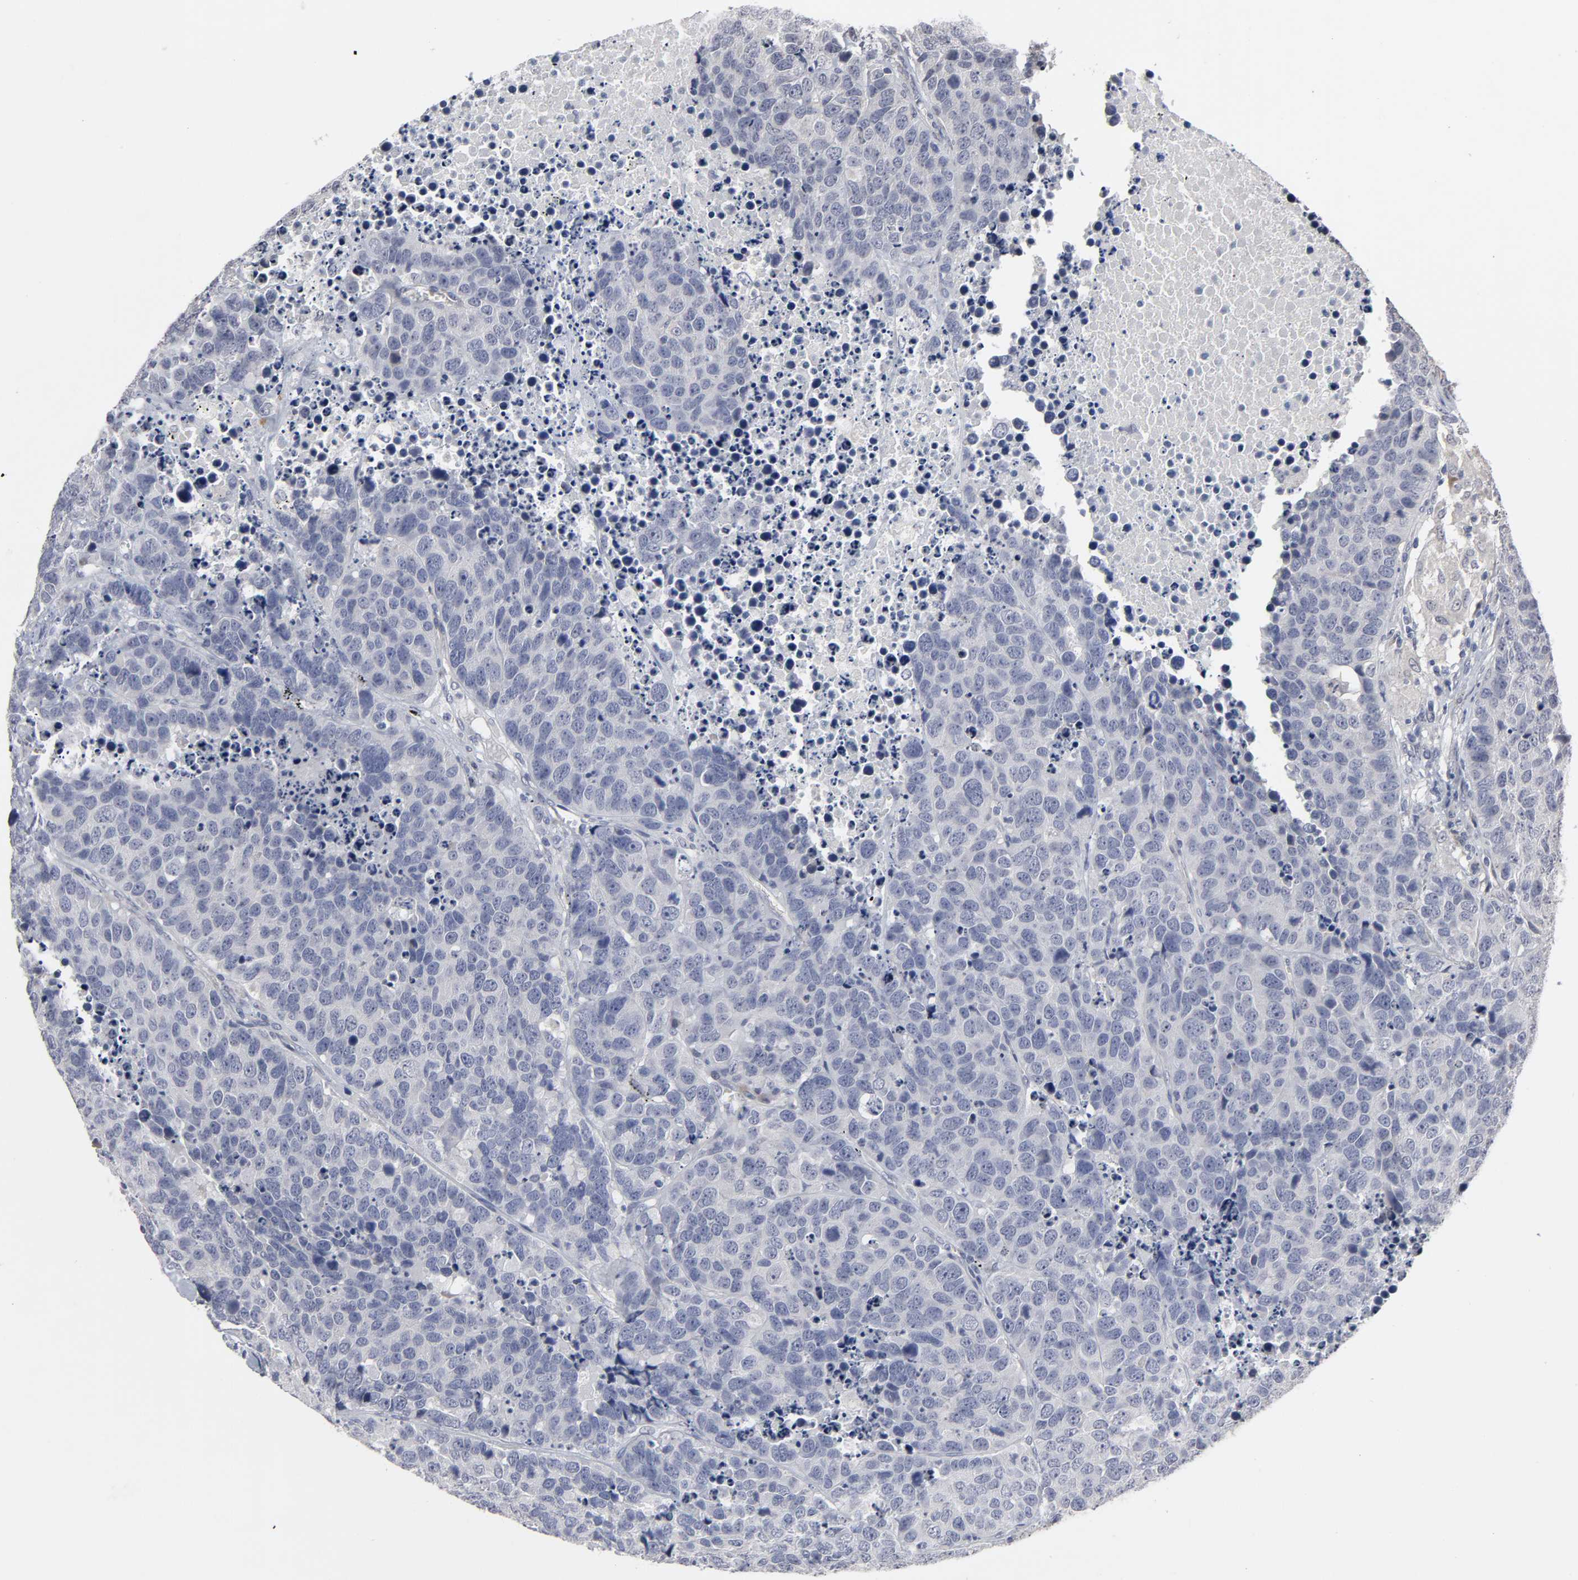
{"staining": {"intensity": "negative", "quantity": "none", "location": "none"}, "tissue": "carcinoid", "cell_type": "Tumor cells", "image_type": "cancer", "snomed": [{"axis": "morphology", "description": "Carcinoid, malignant, NOS"}, {"axis": "topography", "description": "Lung"}], "caption": "Tumor cells are negative for protein expression in human carcinoid.", "gene": "HNF4A", "patient": {"sex": "male", "age": 60}}